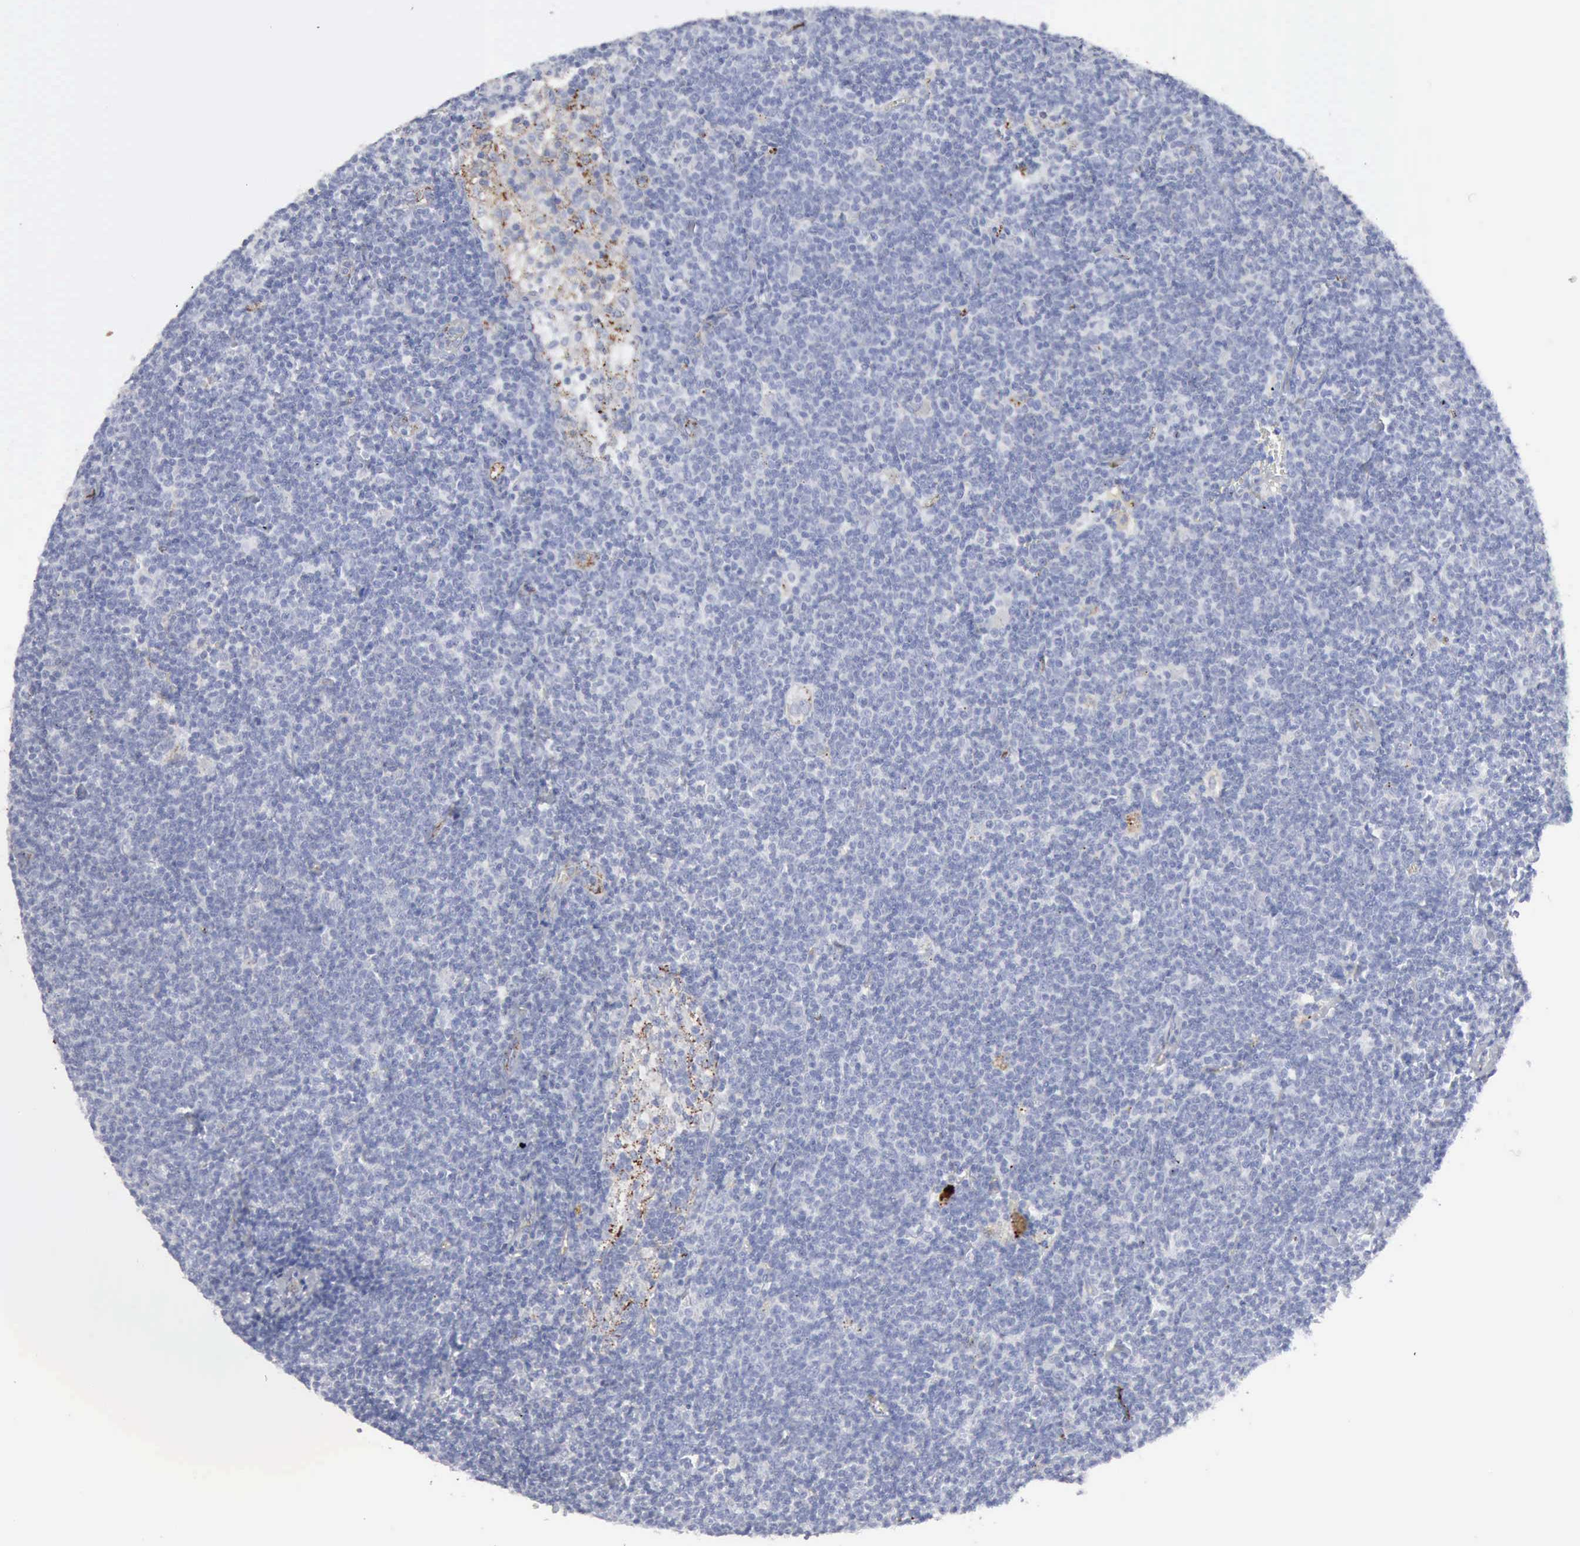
{"staining": {"intensity": "negative", "quantity": "none", "location": "none"}, "tissue": "lymphoma", "cell_type": "Tumor cells", "image_type": "cancer", "snomed": [{"axis": "morphology", "description": "Malignant lymphoma, non-Hodgkin's type, Low grade"}, {"axis": "topography", "description": "Lymph node"}], "caption": "Tumor cells show no significant protein staining in lymphoma.", "gene": "C4BPA", "patient": {"sex": "male", "age": 65}}